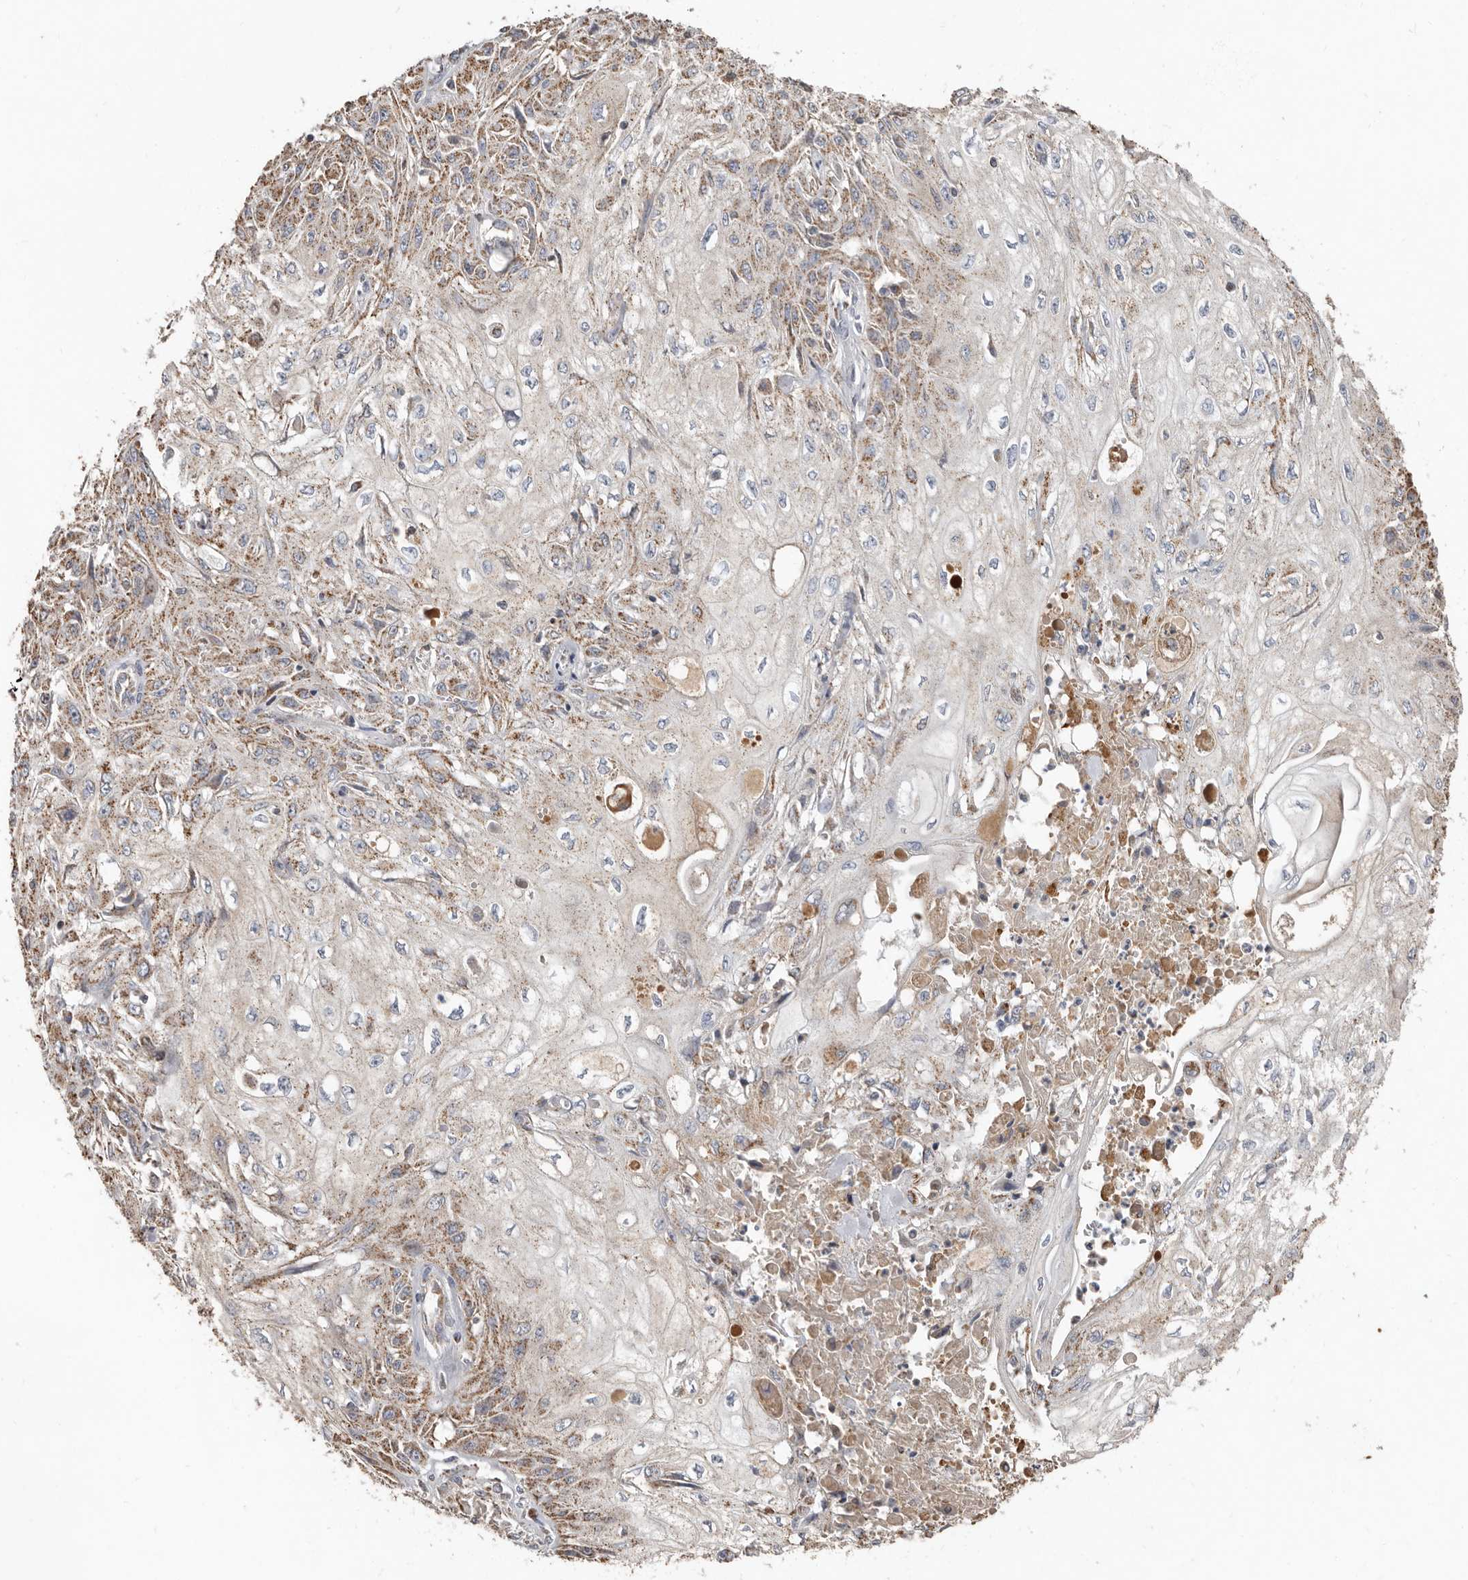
{"staining": {"intensity": "moderate", "quantity": "25%-75%", "location": "cytoplasmic/membranous"}, "tissue": "skin cancer", "cell_type": "Tumor cells", "image_type": "cancer", "snomed": [{"axis": "morphology", "description": "Squamous cell carcinoma, NOS"}, {"axis": "morphology", "description": "Squamous cell carcinoma, metastatic, NOS"}, {"axis": "topography", "description": "Skin"}, {"axis": "topography", "description": "Lymph node"}], "caption": "Immunohistochemistry histopathology image of neoplastic tissue: human skin cancer stained using immunohistochemistry (IHC) displays medium levels of moderate protein expression localized specifically in the cytoplasmic/membranous of tumor cells, appearing as a cytoplasmic/membranous brown color.", "gene": "KIF26B", "patient": {"sex": "male", "age": 75}}